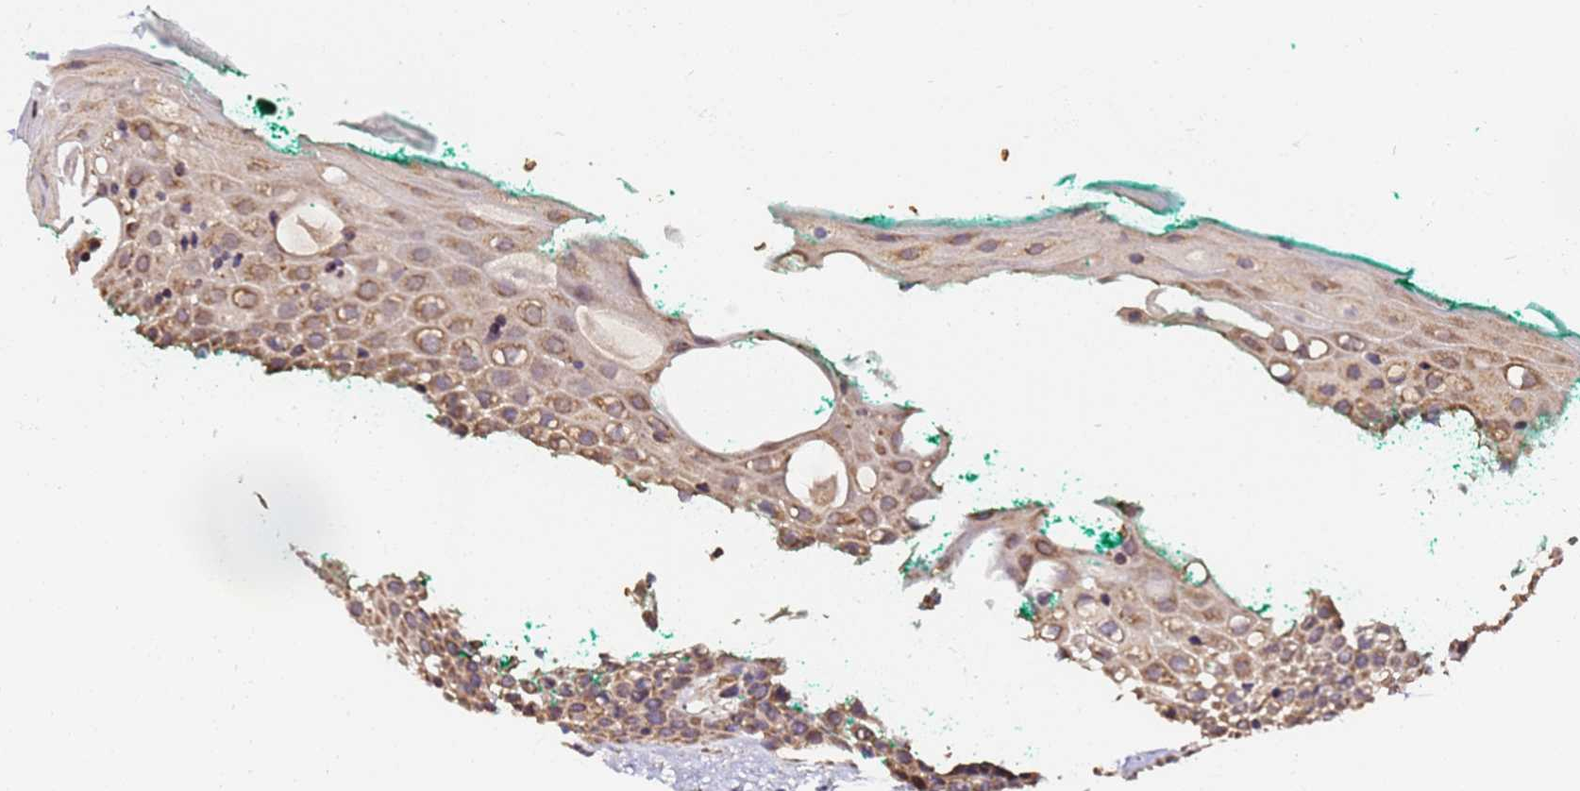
{"staining": {"intensity": "moderate", "quantity": ">75%", "location": "cytoplasmic/membranous"}, "tissue": "oral mucosa", "cell_type": "Squamous epithelial cells", "image_type": "normal", "snomed": [{"axis": "morphology", "description": "Normal tissue, NOS"}, {"axis": "topography", "description": "Oral tissue"}], "caption": "This photomicrograph displays IHC staining of benign human oral mucosa, with medium moderate cytoplasmic/membranous expression in approximately >75% of squamous epithelial cells.", "gene": "LRRIQ1", "patient": {"sex": "female", "age": 70}}